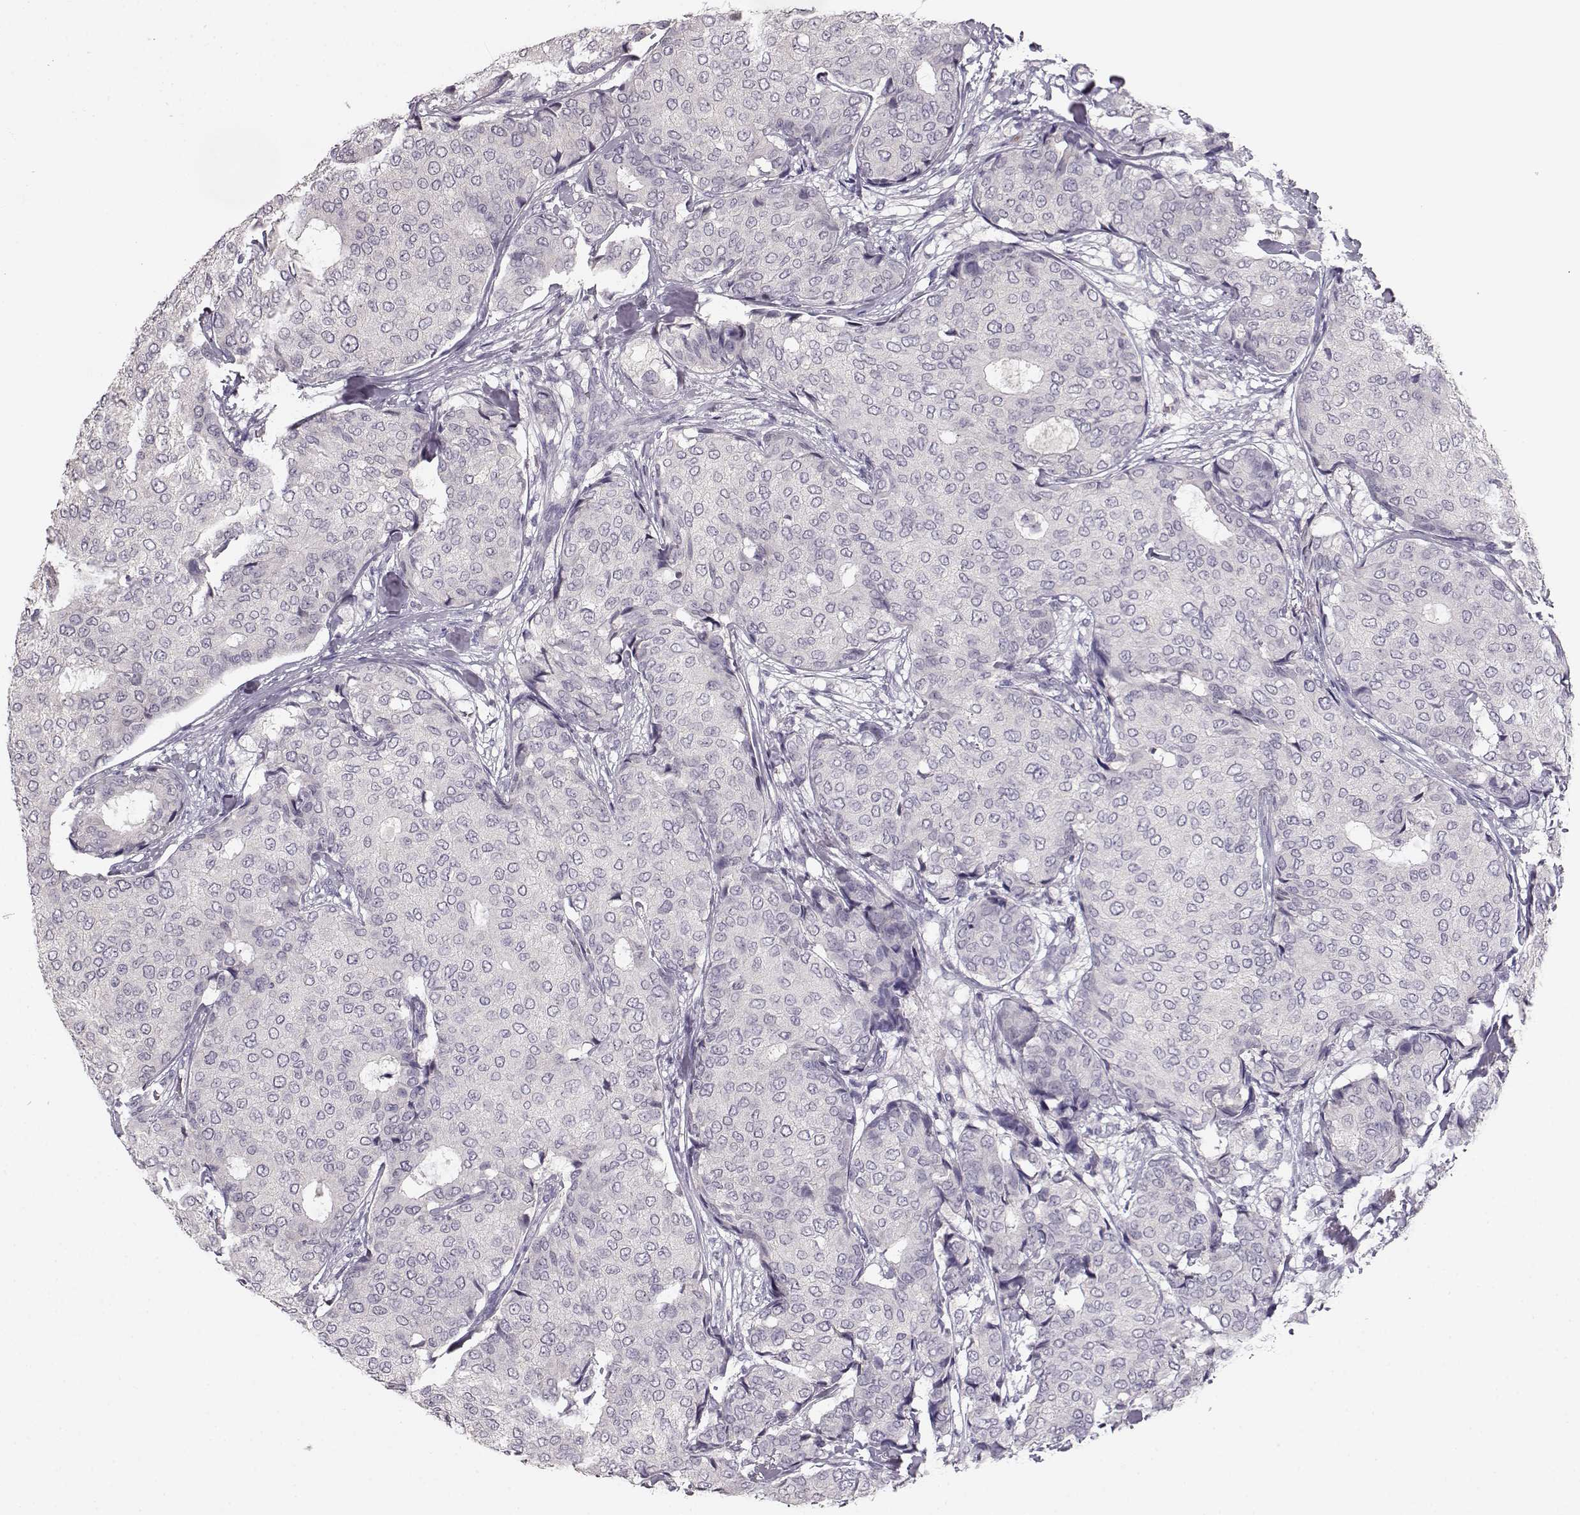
{"staining": {"intensity": "negative", "quantity": "none", "location": "none"}, "tissue": "breast cancer", "cell_type": "Tumor cells", "image_type": "cancer", "snomed": [{"axis": "morphology", "description": "Duct carcinoma"}, {"axis": "topography", "description": "Breast"}], "caption": "The histopathology image reveals no significant expression in tumor cells of breast intraductal carcinoma.", "gene": "BFSP2", "patient": {"sex": "female", "age": 75}}